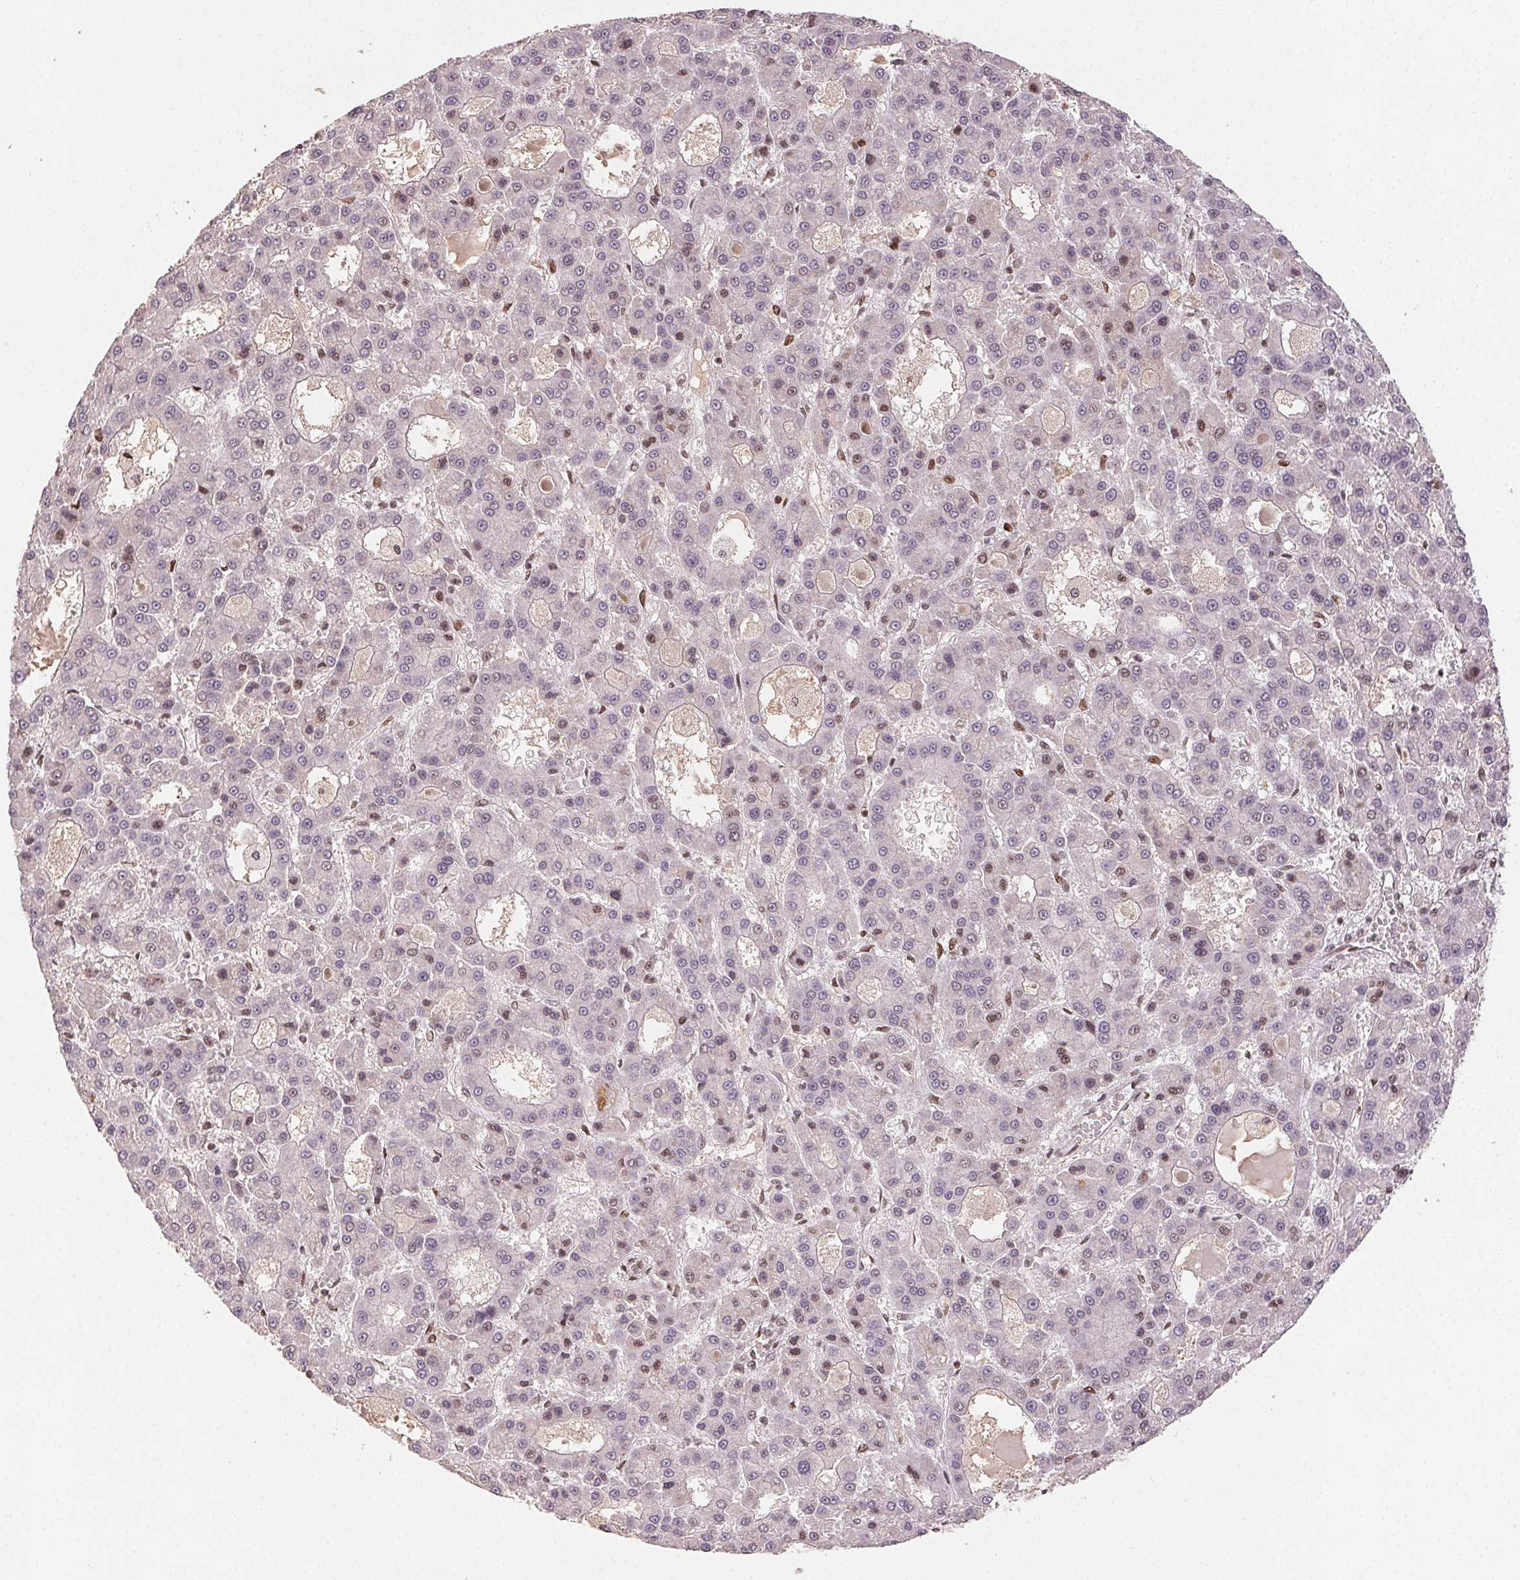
{"staining": {"intensity": "negative", "quantity": "none", "location": "none"}, "tissue": "liver cancer", "cell_type": "Tumor cells", "image_type": "cancer", "snomed": [{"axis": "morphology", "description": "Carcinoma, Hepatocellular, NOS"}, {"axis": "topography", "description": "Liver"}], "caption": "Histopathology image shows no significant protein expression in tumor cells of liver hepatocellular carcinoma. The staining is performed using DAB brown chromogen with nuclei counter-stained in using hematoxylin.", "gene": "MAPKAPK2", "patient": {"sex": "male", "age": 70}}